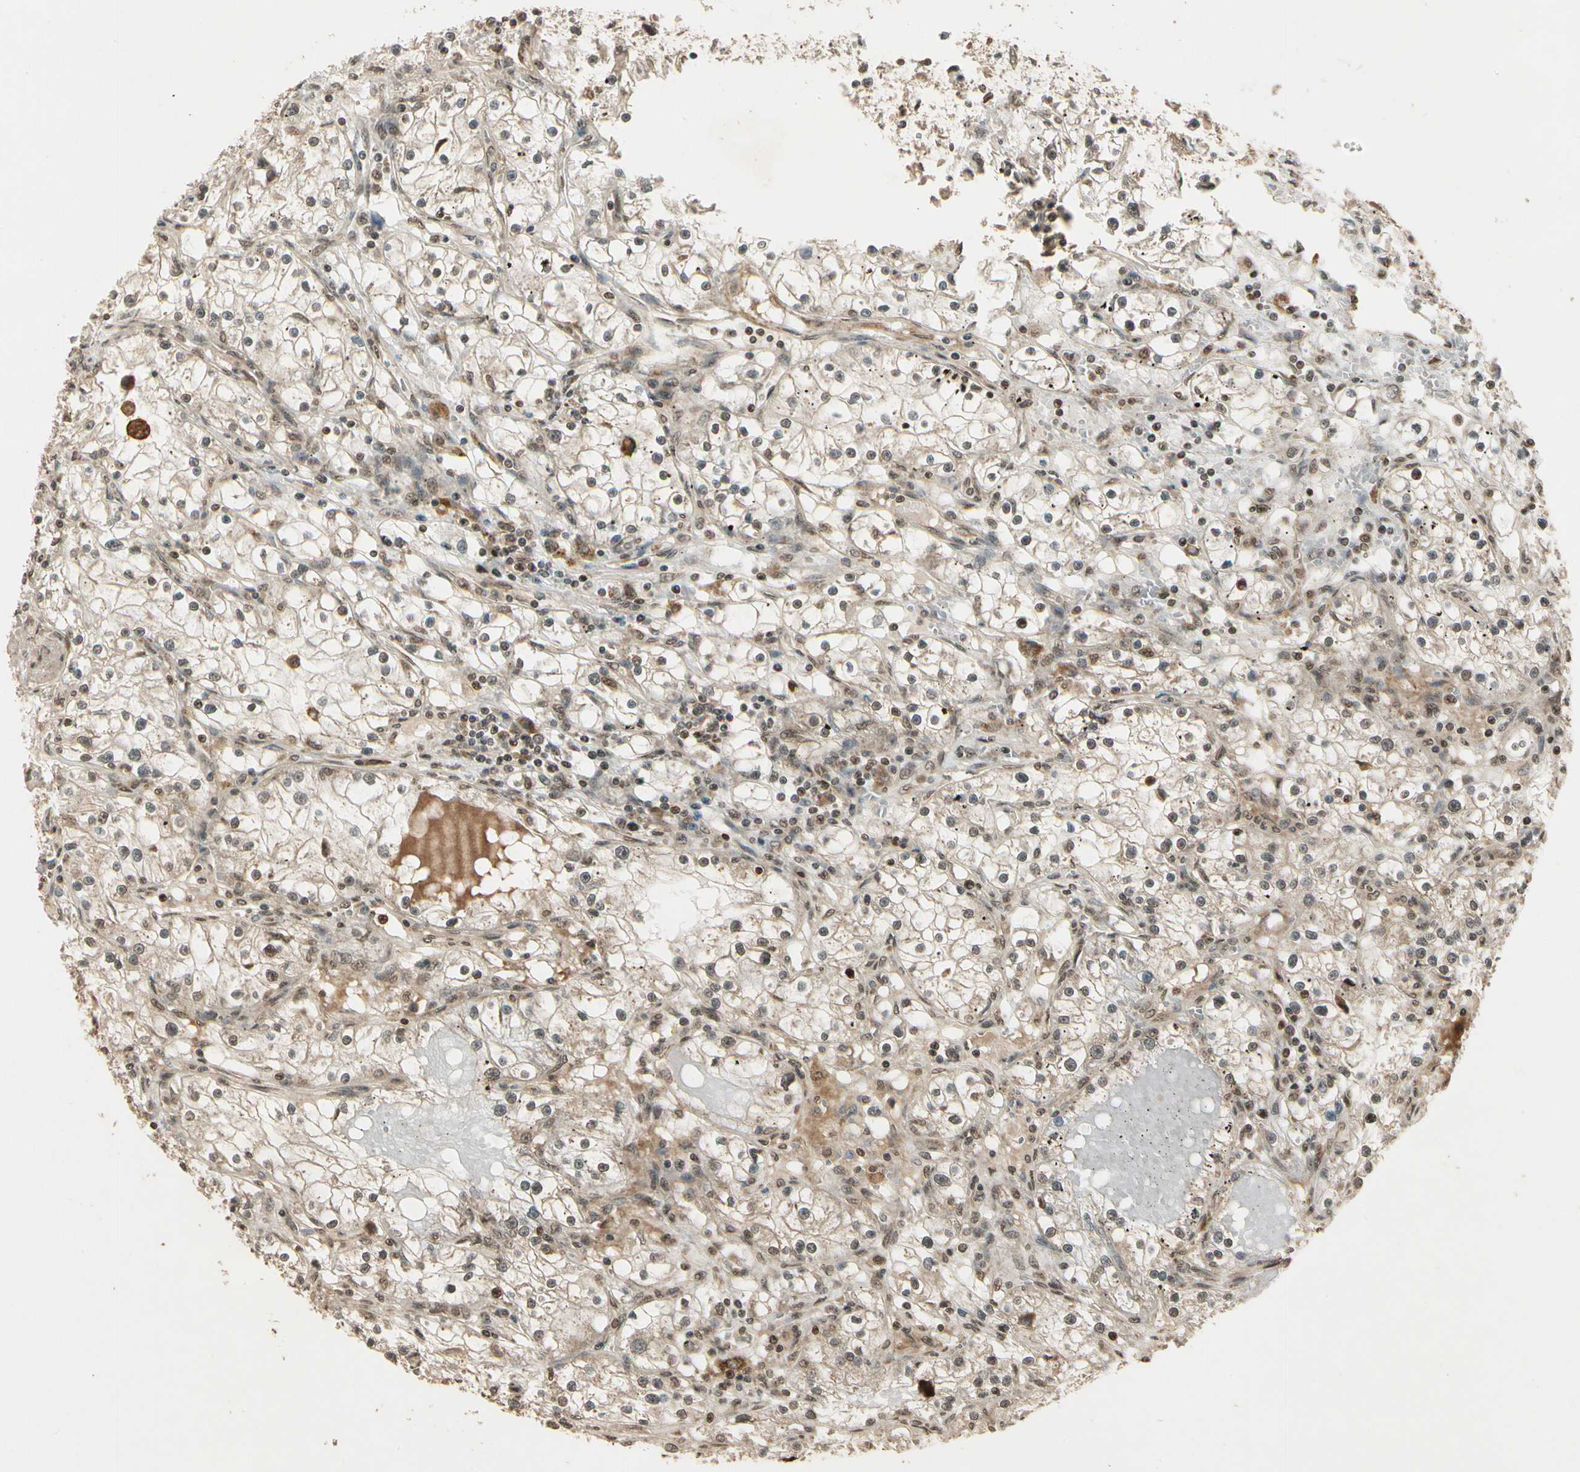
{"staining": {"intensity": "weak", "quantity": "25%-75%", "location": "cytoplasmic/membranous"}, "tissue": "renal cancer", "cell_type": "Tumor cells", "image_type": "cancer", "snomed": [{"axis": "morphology", "description": "Adenocarcinoma, NOS"}, {"axis": "topography", "description": "Kidney"}], "caption": "Renal adenocarcinoma stained with immunohistochemistry exhibits weak cytoplasmic/membranous expression in approximately 25%-75% of tumor cells.", "gene": "GLUL", "patient": {"sex": "male", "age": 56}}